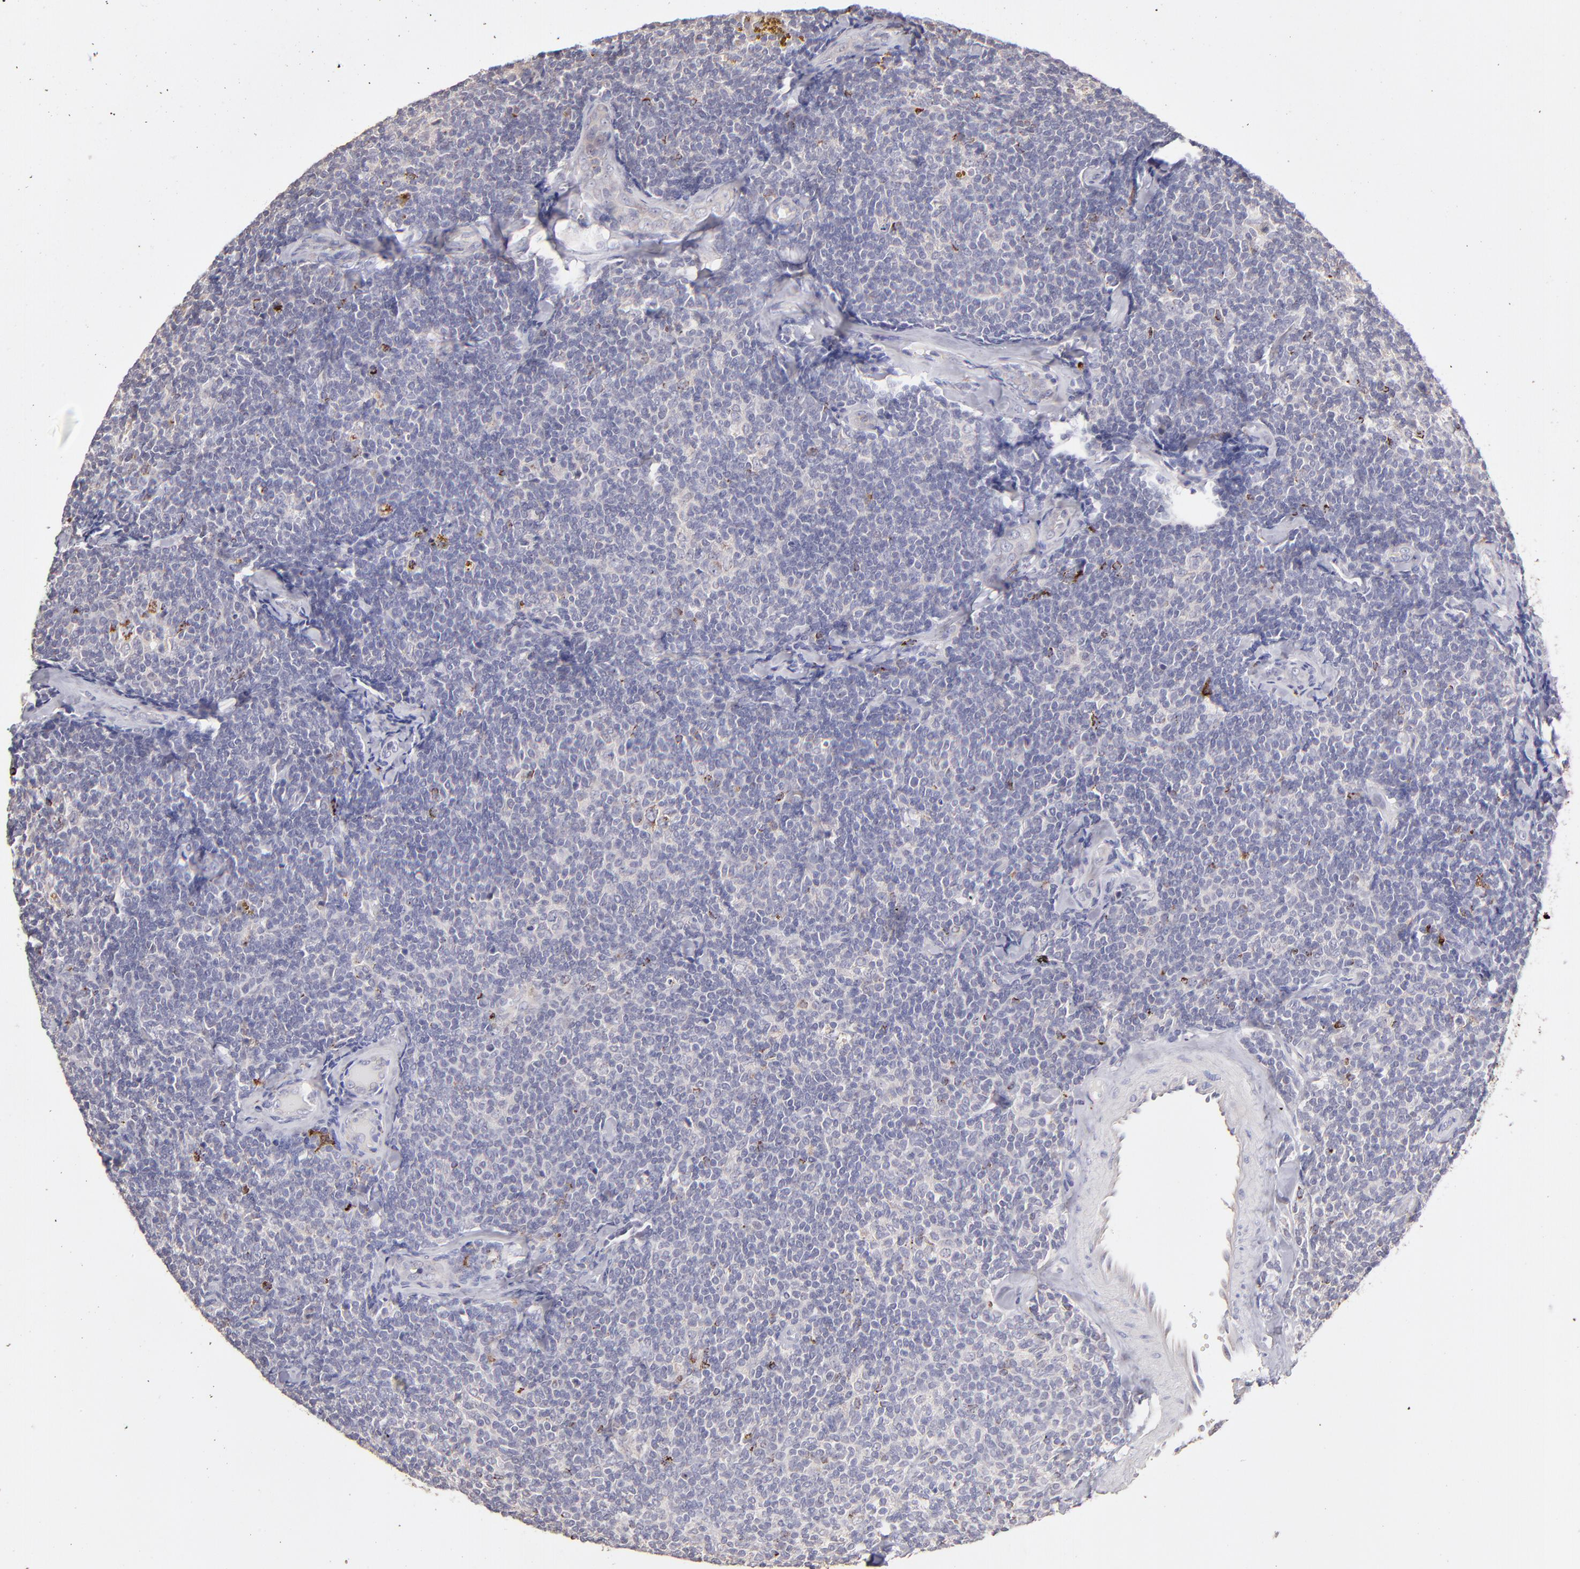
{"staining": {"intensity": "moderate", "quantity": "<25%", "location": "cytoplasmic/membranous"}, "tissue": "lymphoma", "cell_type": "Tumor cells", "image_type": "cancer", "snomed": [{"axis": "morphology", "description": "Malignant lymphoma, non-Hodgkin's type, Low grade"}, {"axis": "topography", "description": "Lymph node"}], "caption": "IHC histopathology image of human lymphoma stained for a protein (brown), which displays low levels of moderate cytoplasmic/membranous positivity in about <25% of tumor cells.", "gene": "GLDC", "patient": {"sex": "female", "age": 56}}